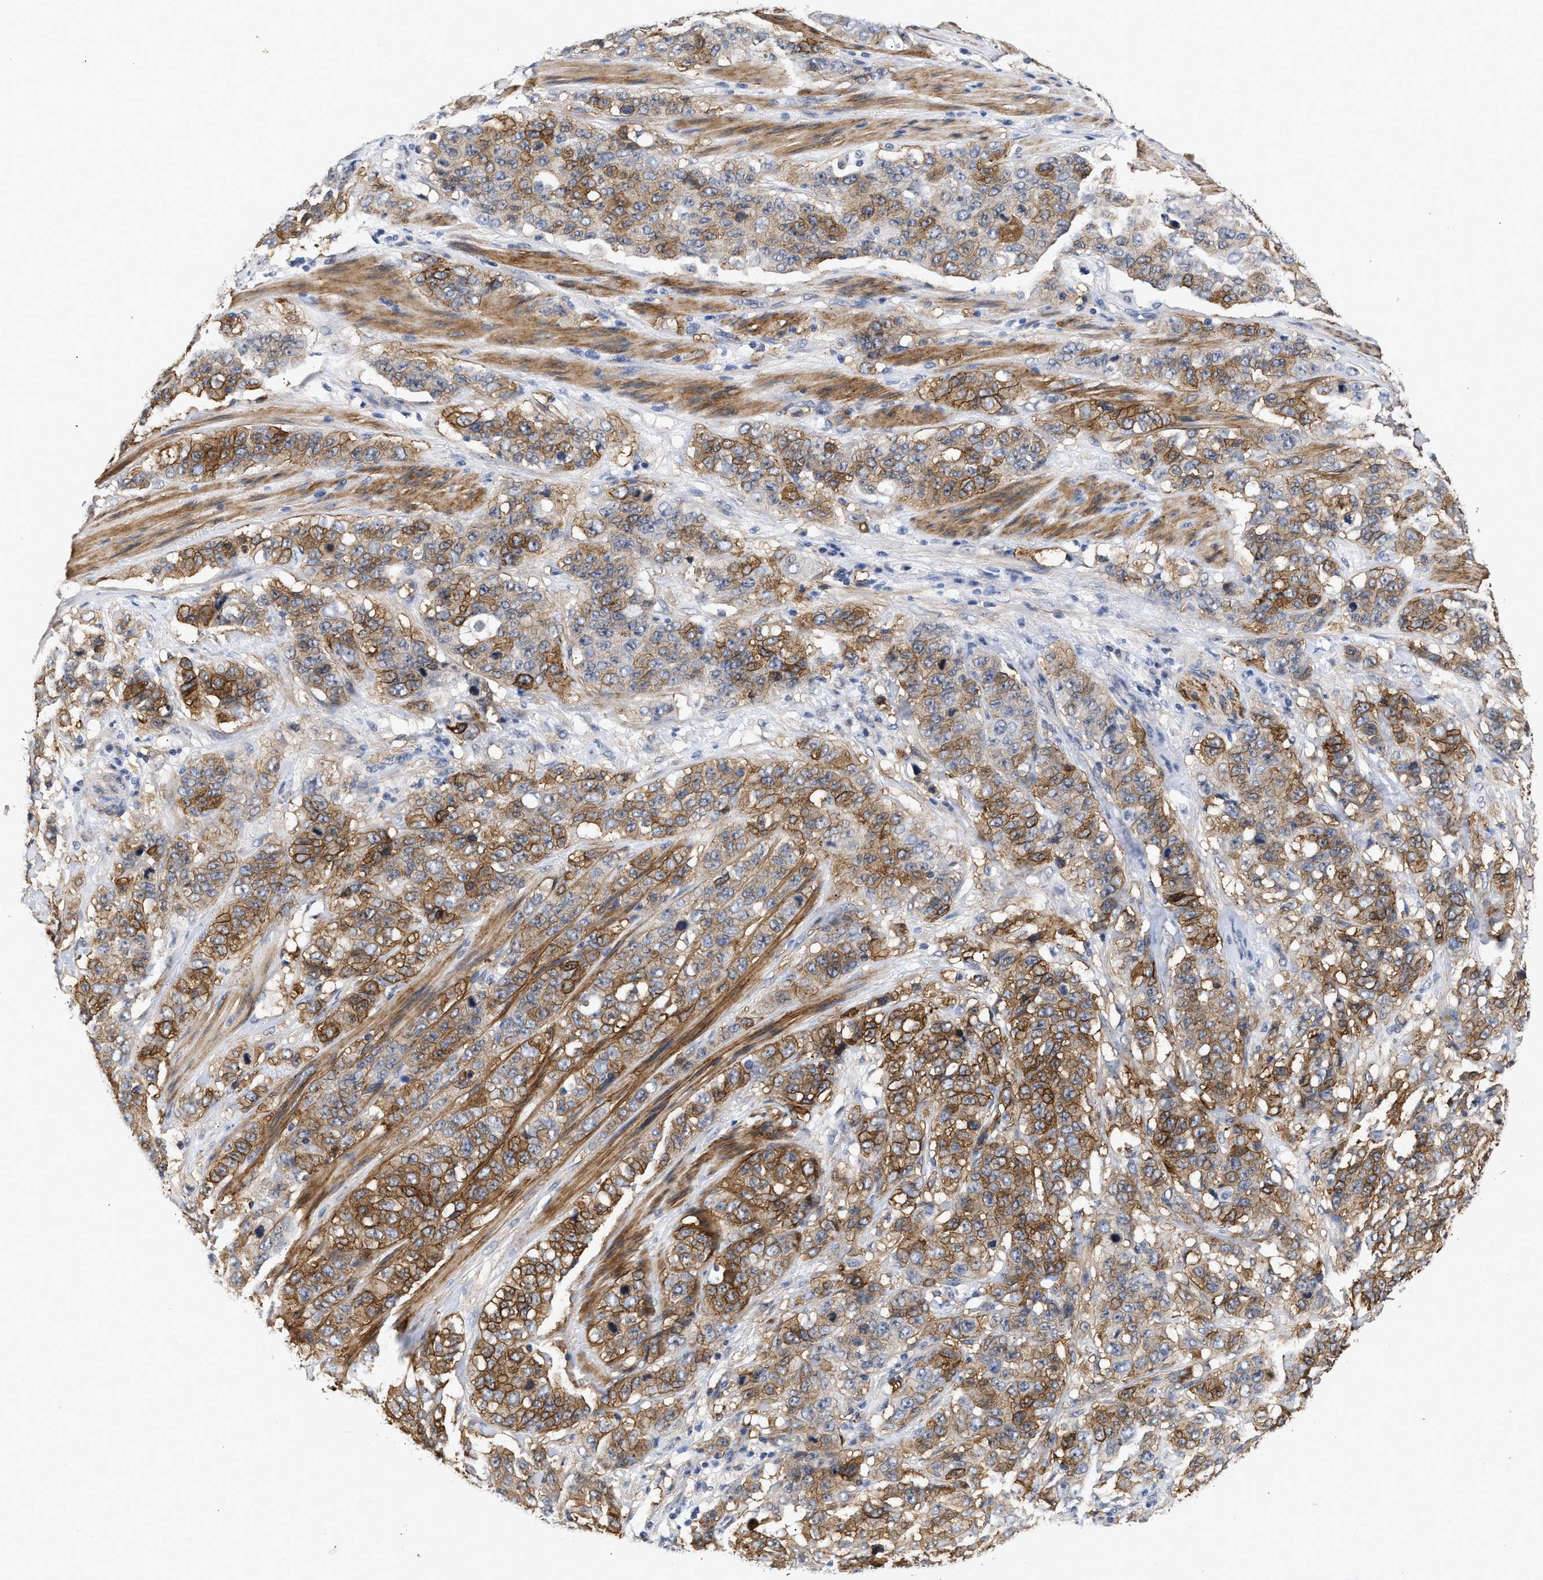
{"staining": {"intensity": "moderate", "quantity": ">75%", "location": "cytoplasmic/membranous"}, "tissue": "stomach cancer", "cell_type": "Tumor cells", "image_type": "cancer", "snomed": [{"axis": "morphology", "description": "Adenocarcinoma, NOS"}, {"axis": "topography", "description": "Stomach"}], "caption": "This histopathology image reveals IHC staining of human stomach cancer (adenocarcinoma), with medium moderate cytoplasmic/membranous positivity in approximately >75% of tumor cells.", "gene": "AHNAK2", "patient": {"sex": "male", "age": 48}}